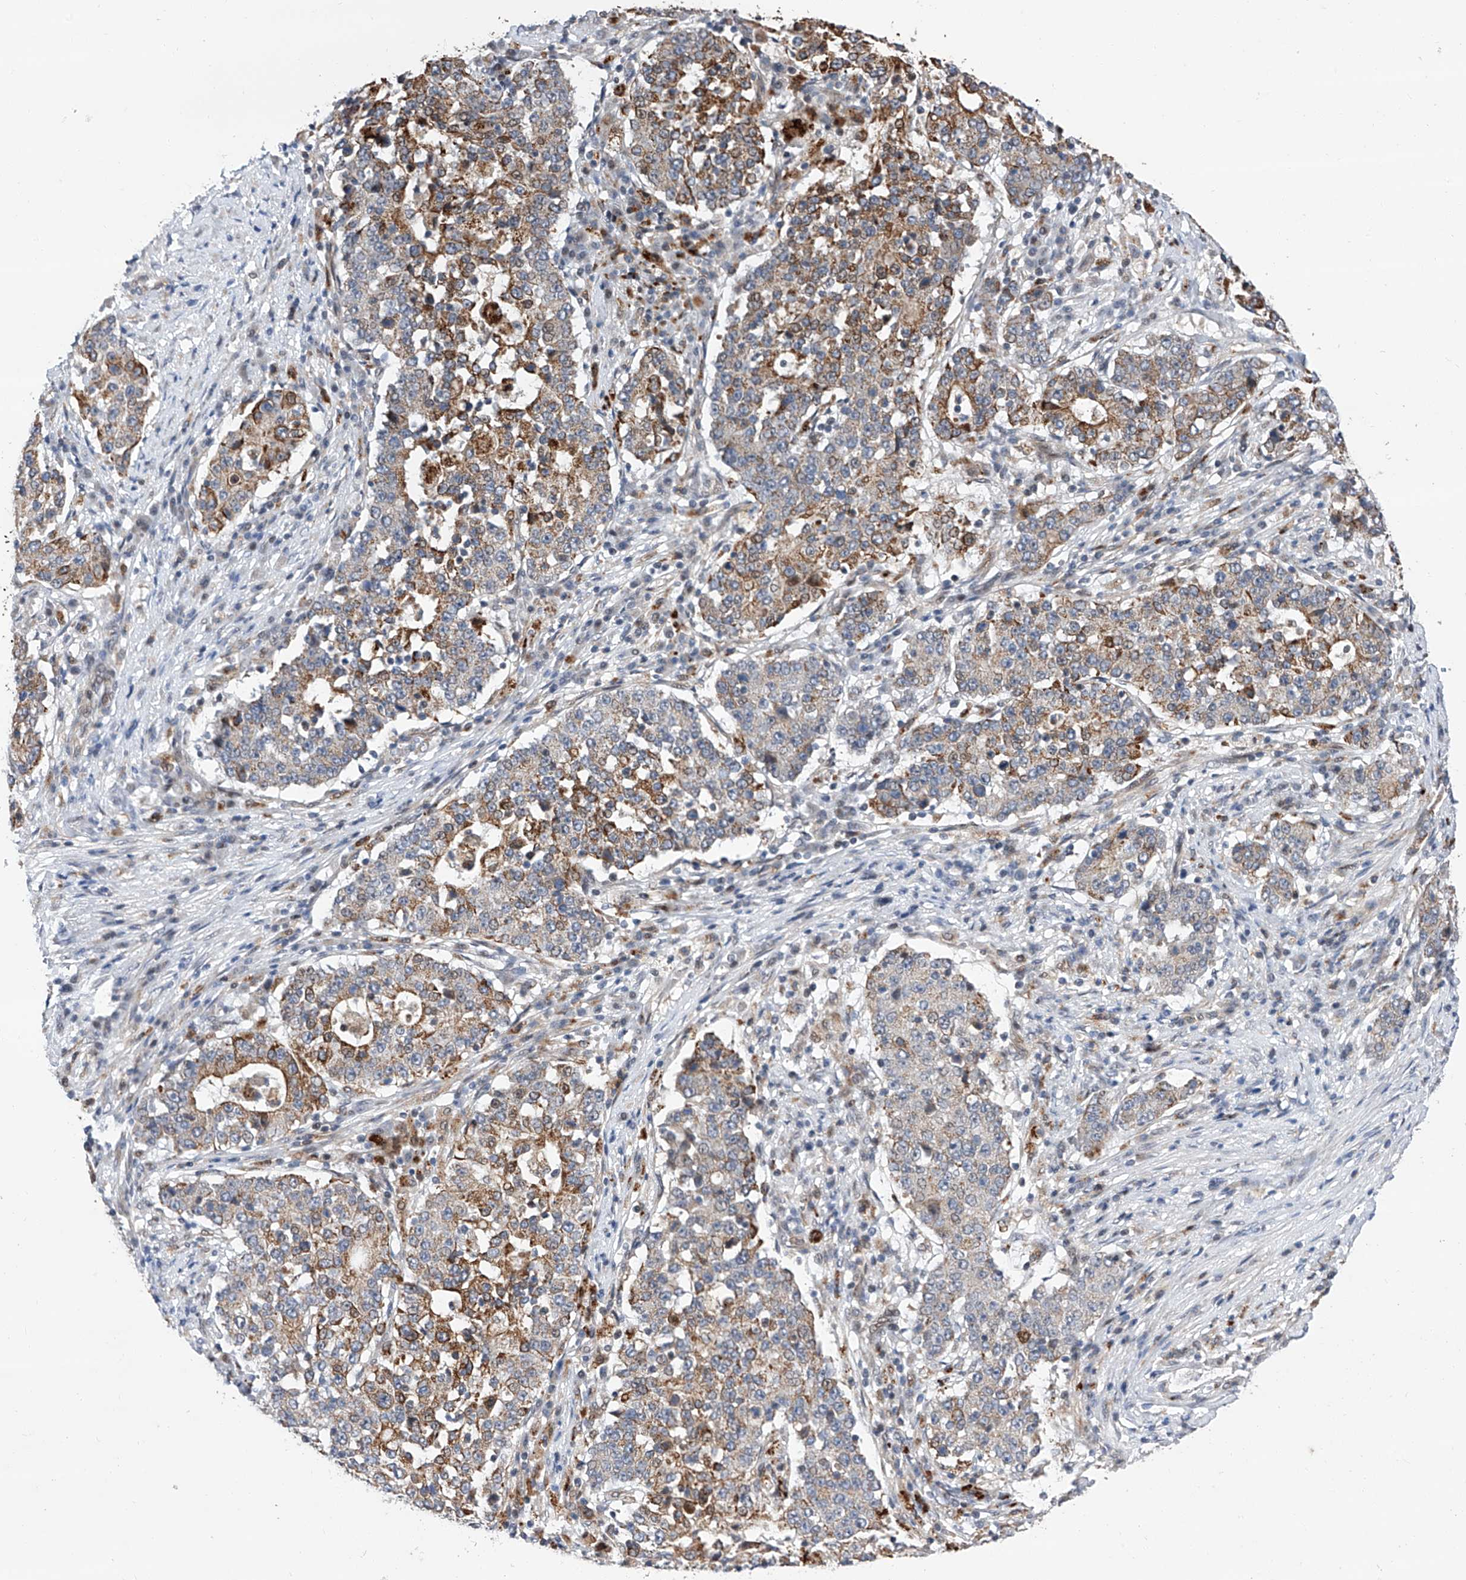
{"staining": {"intensity": "moderate", "quantity": "25%-75%", "location": "cytoplasmic/membranous"}, "tissue": "stomach cancer", "cell_type": "Tumor cells", "image_type": "cancer", "snomed": [{"axis": "morphology", "description": "Adenocarcinoma, NOS"}, {"axis": "topography", "description": "Stomach"}], "caption": "Stomach cancer was stained to show a protein in brown. There is medium levels of moderate cytoplasmic/membranous staining in approximately 25%-75% of tumor cells.", "gene": "FARP2", "patient": {"sex": "male", "age": 59}}